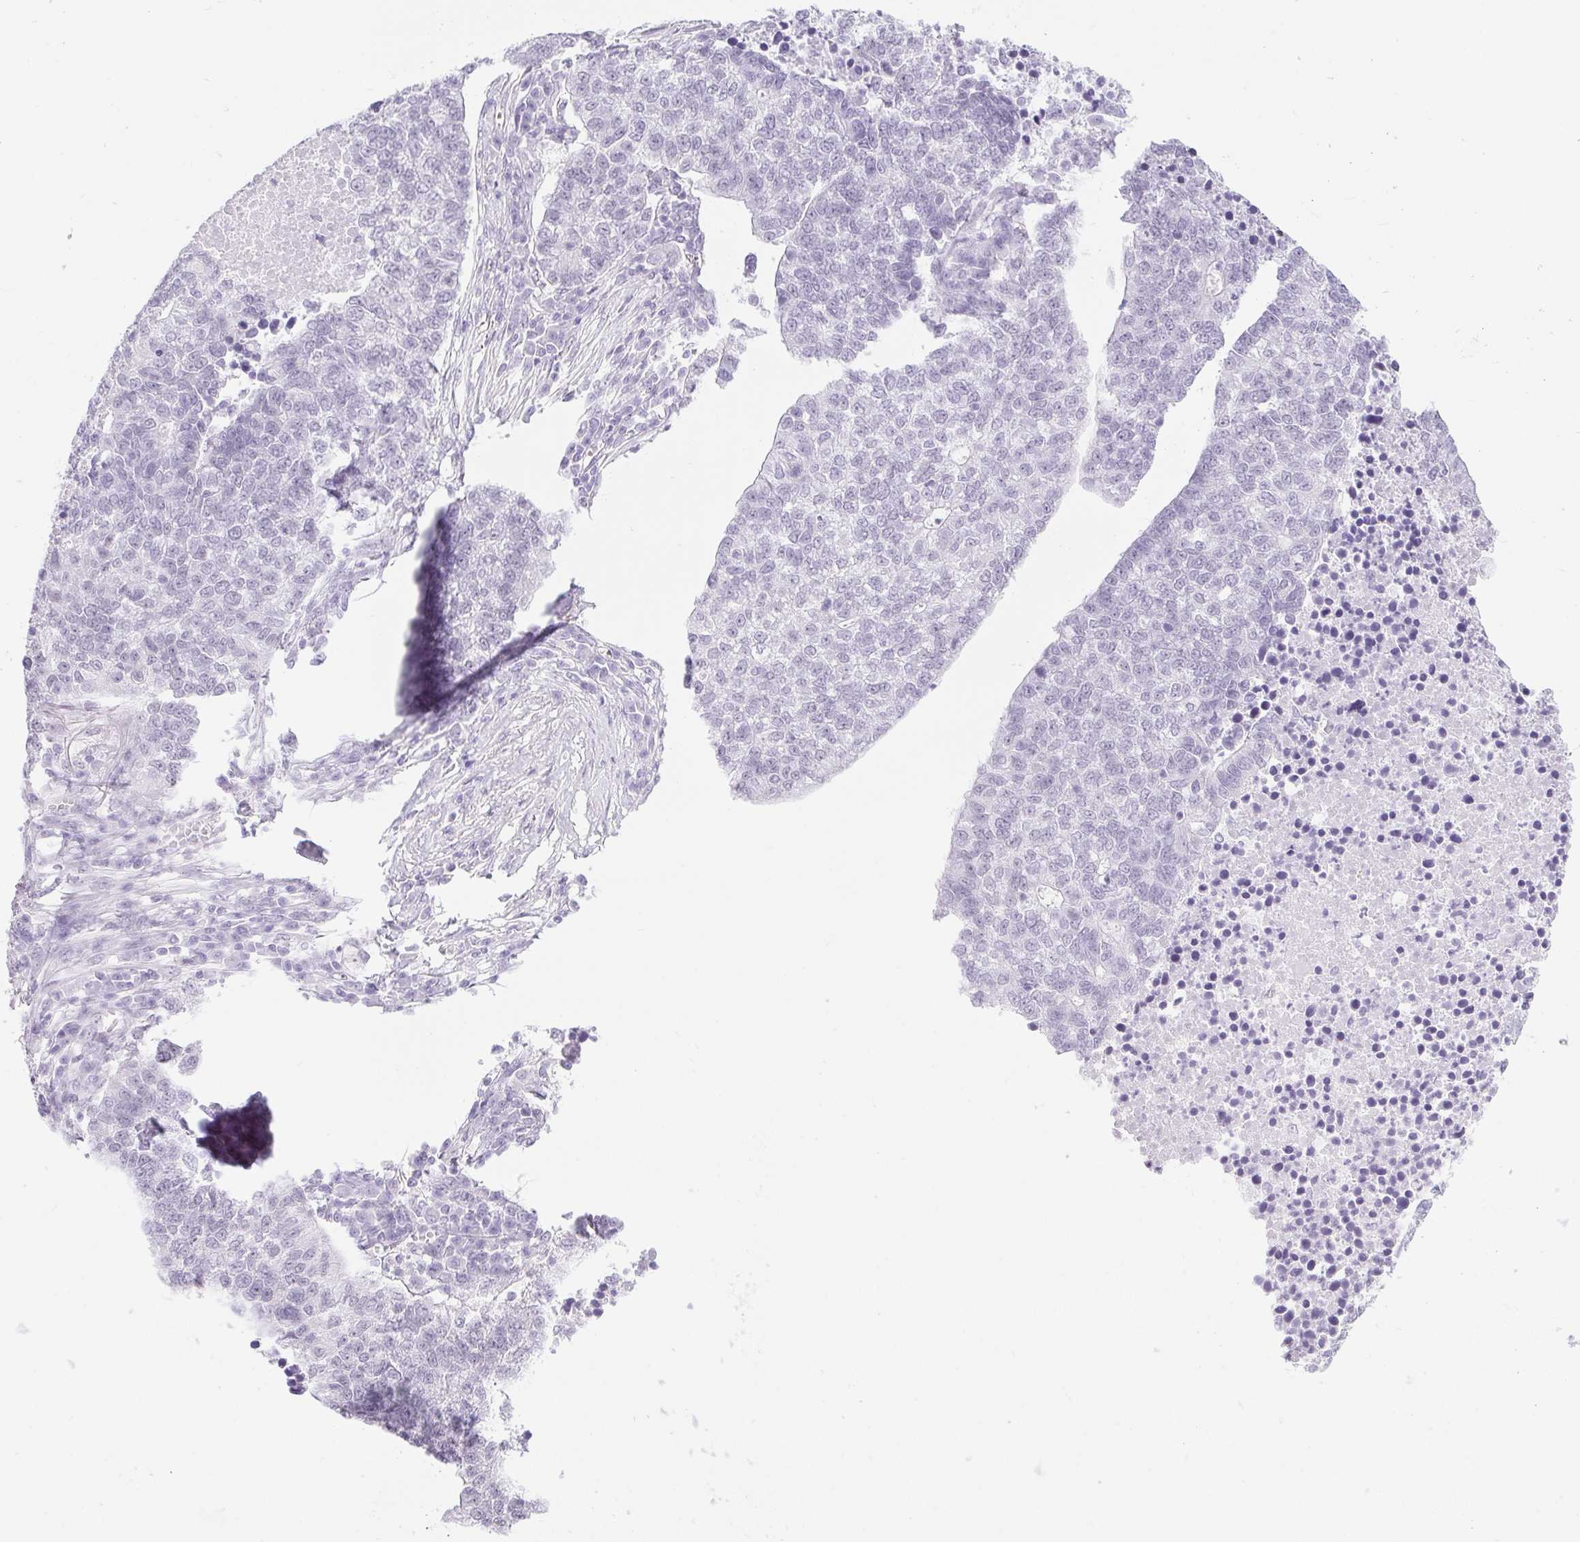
{"staining": {"intensity": "negative", "quantity": "none", "location": "none"}, "tissue": "lung cancer", "cell_type": "Tumor cells", "image_type": "cancer", "snomed": [{"axis": "morphology", "description": "Adenocarcinoma, NOS"}, {"axis": "topography", "description": "Lung"}], "caption": "An image of lung cancer (adenocarcinoma) stained for a protein exhibits no brown staining in tumor cells.", "gene": "BCAS1", "patient": {"sex": "male", "age": 57}}